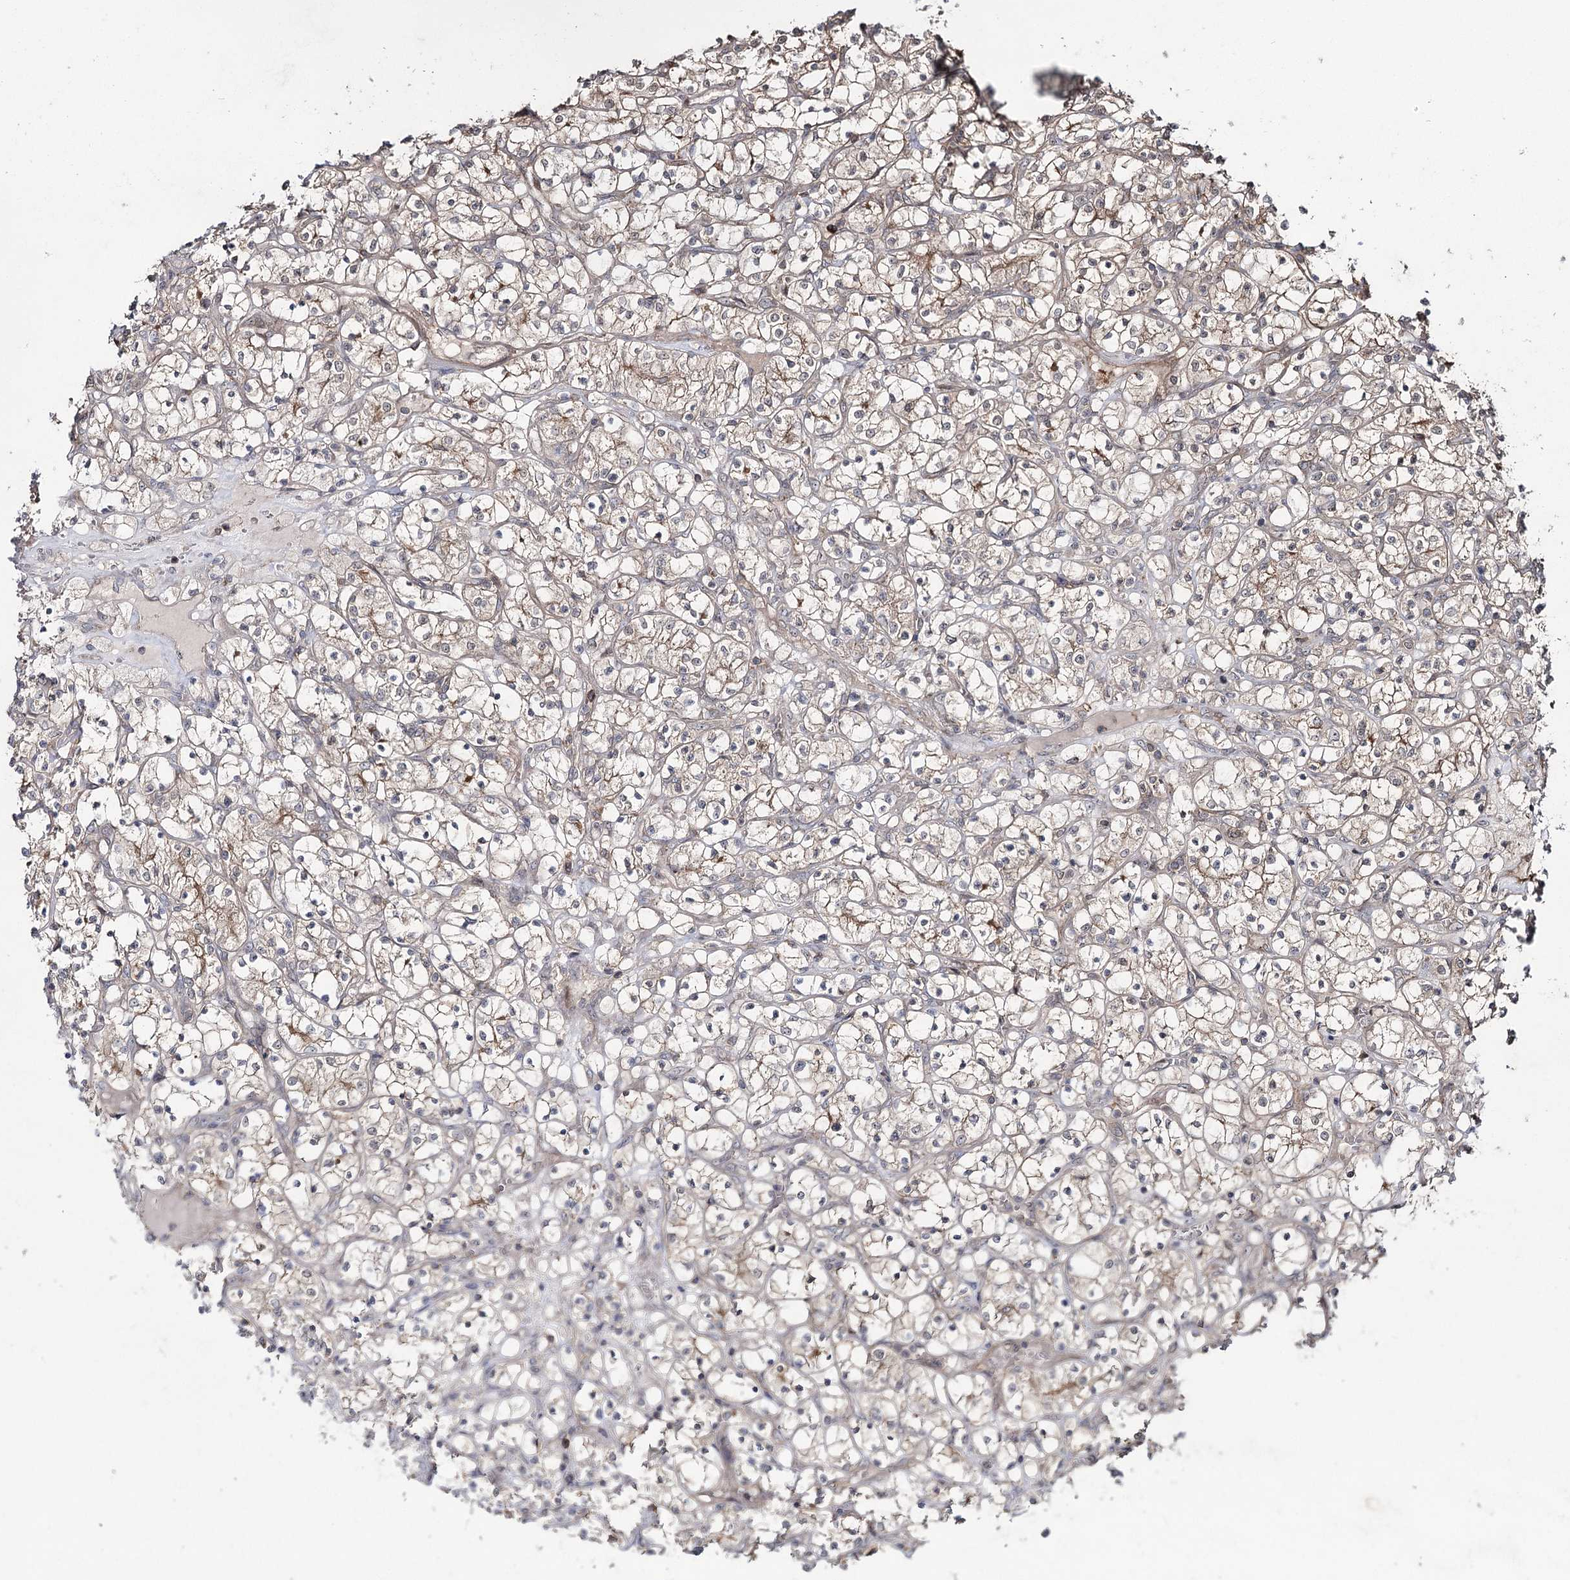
{"staining": {"intensity": "weak", "quantity": "25%-75%", "location": "cytoplasmic/membranous"}, "tissue": "renal cancer", "cell_type": "Tumor cells", "image_type": "cancer", "snomed": [{"axis": "morphology", "description": "Adenocarcinoma, NOS"}, {"axis": "topography", "description": "Kidney"}], "caption": "Adenocarcinoma (renal) stained with immunohistochemistry shows weak cytoplasmic/membranous positivity in about 25%-75% of tumor cells. Immunohistochemistry stains the protein in brown and the nuclei are stained blue.", "gene": "WDR44", "patient": {"sex": "female", "age": 69}}